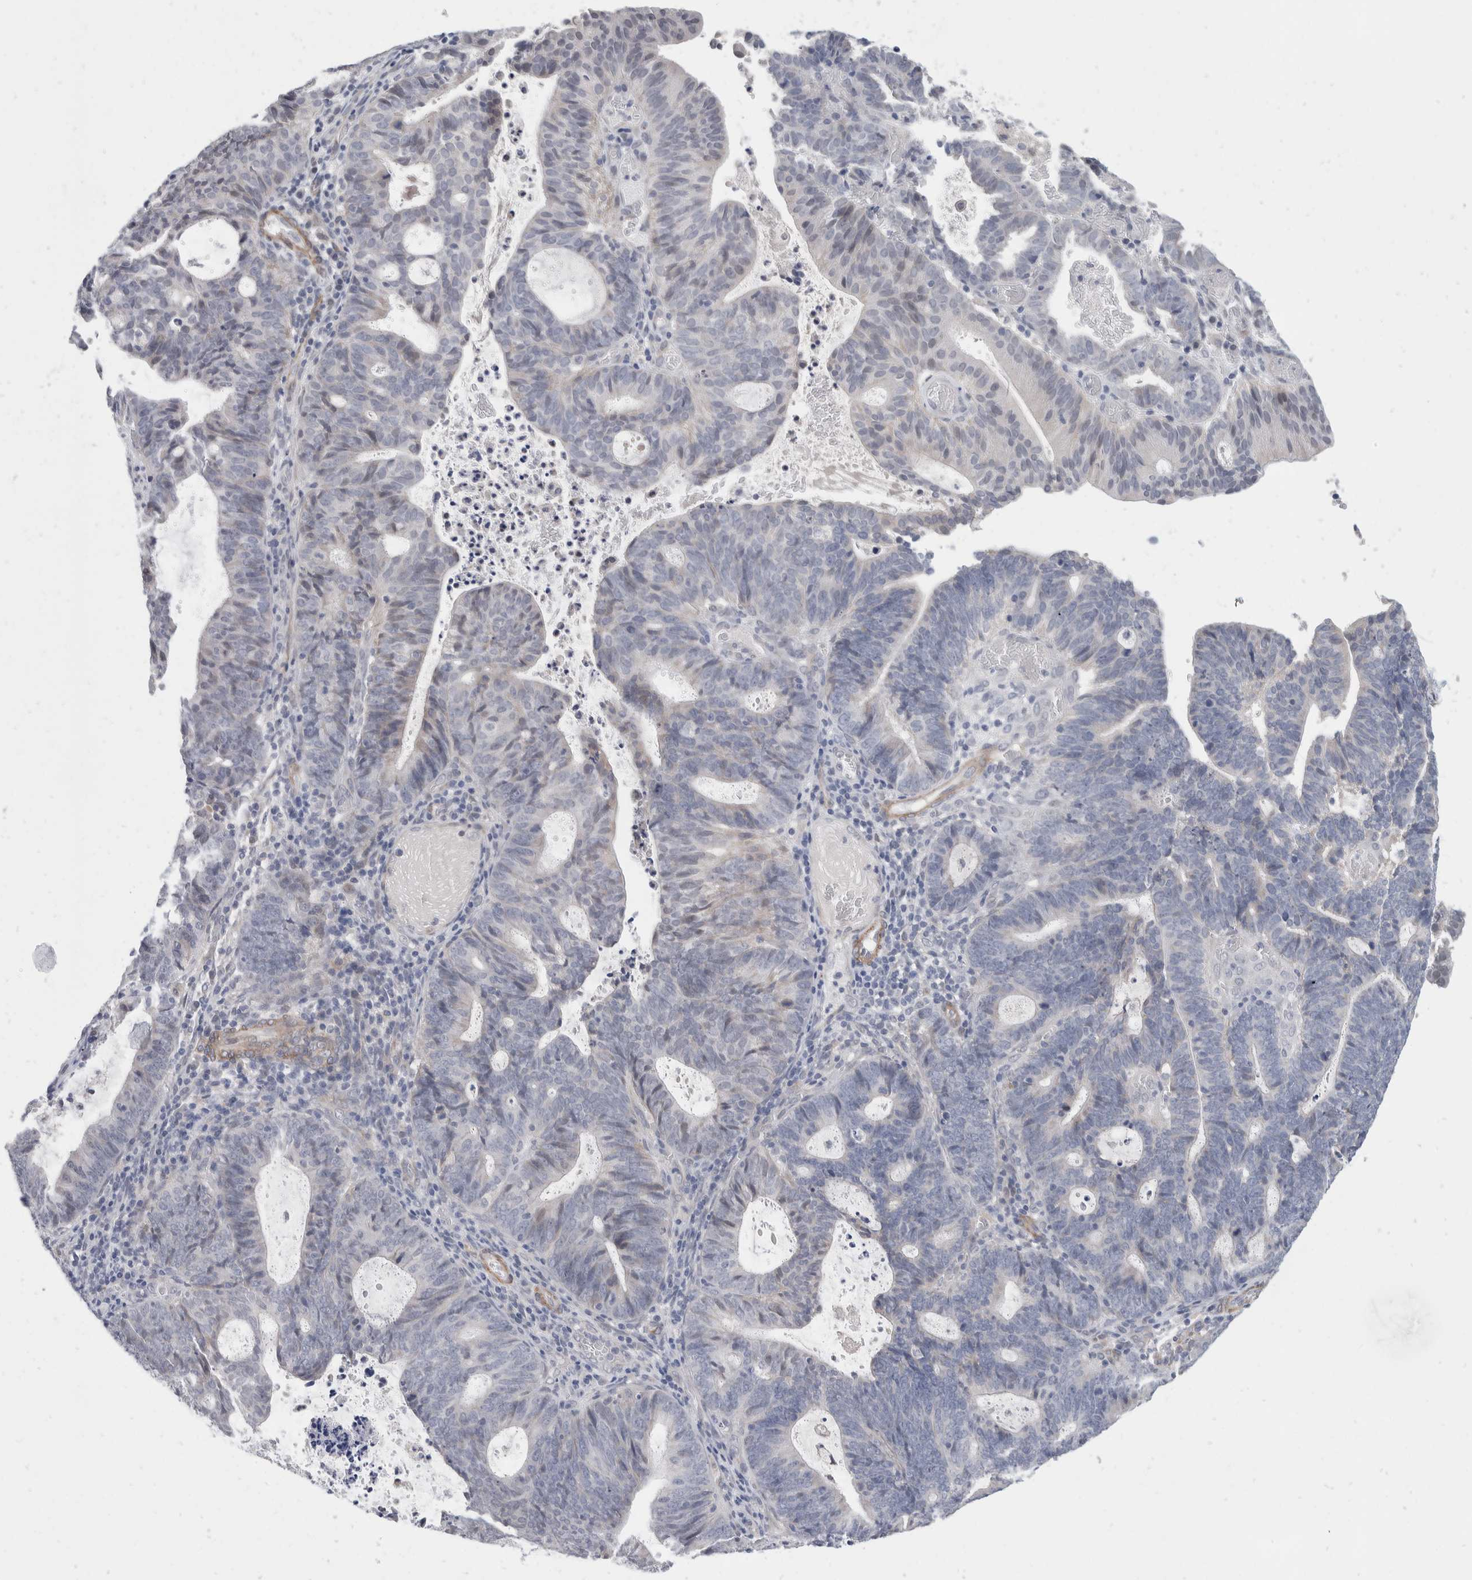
{"staining": {"intensity": "negative", "quantity": "none", "location": "none"}, "tissue": "endometrial cancer", "cell_type": "Tumor cells", "image_type": "cancer", "snomed": [{"axis": "morphology", "description": "Adenocarcinoma, NOS"}, {"axis": "topography", "description": "Uterus"}], "caption": "The immunohistochemistry image has no significant staining in tumor cells of endometrial cancer tissue. Brightfield microscopy of immunohistochemistry (IHC) stained with DAB (3,3'-diaminobenzidine) (brown) and hematoxylin (blue), captured at high magnification.", "gene": "CATSPERD", "patient": {"sex": "female", "age": 83}}